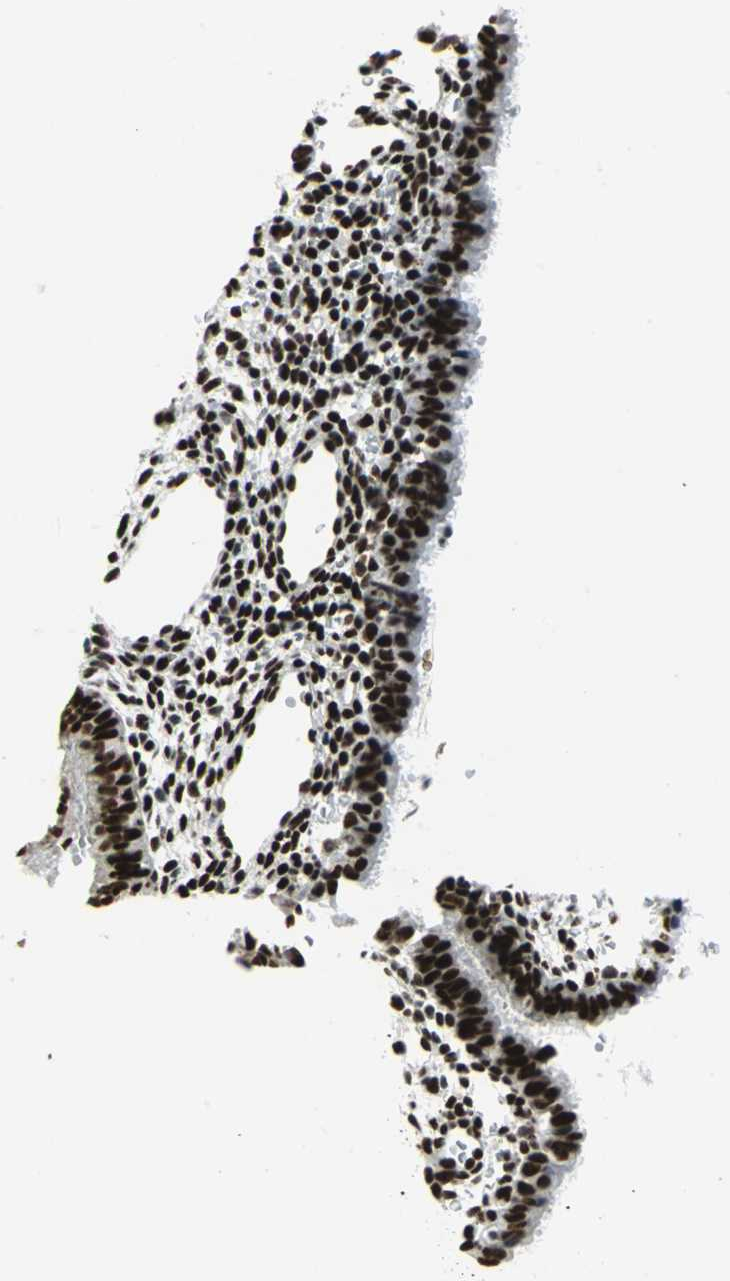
{"staining": {"intensity": "strong", "quantity": ">75%", "location": "nuclear"}, "tissue": "endometrium", "cell_type": "Cells in endometrial stroma", "image_type": "normal", "snomed": [{"axis": "morphology", "description": "Normal tissue, NOS"}, {"axis": "topography", "description": "Endometrium"}], "caption": "Cells in endometrial stroma show high levels of strong nuclear staining in approximately >75% of cells in benign endometrium. (DAB (3,3'-diaminobenzidine) IHC, brown staining for protein, blue staining for nuclei).", "gene": "SMARCA4", "patient": {"sex": "female", "age": 27}}